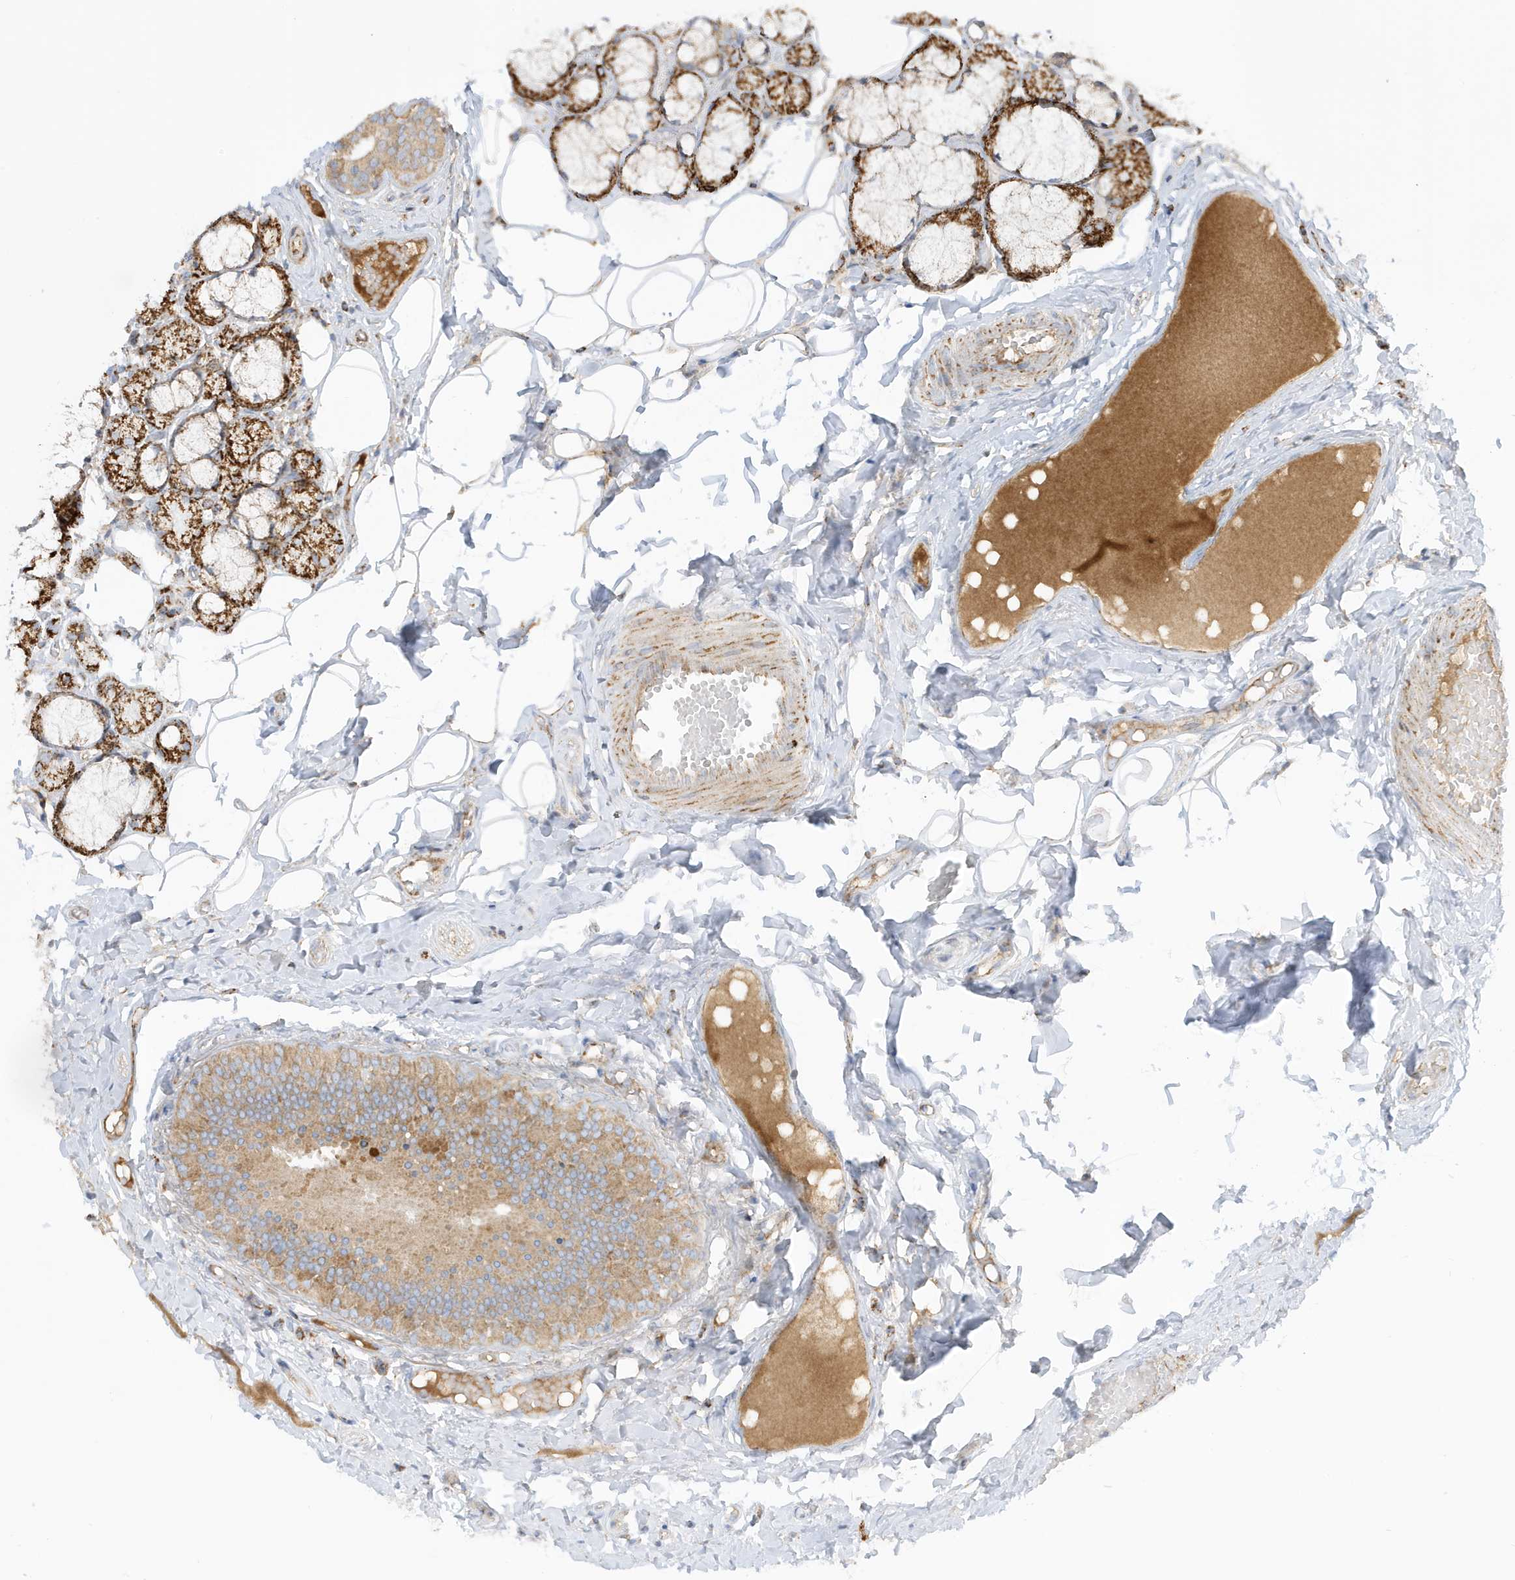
{"staining": {"intensity": "weak", "quantity": "25%-75%", "location": "cytoplasmic/membranous"}, "tissue": "oral mucosa", "cell_type": "Squamous epithelial cells", "image_type": "normal", "snomed": [{"axis": "morphology", "description": "Normal tissue, NOS"}, {"axis": "topography", "description": "Skeletal muscle"}, {"axis": "topography", "description": "Oral tissue"}, {"axis": "topography", "description": "Salivary gland"}, {"axis": "topography", "description": "Peripheral nerve tissue"}], "caption": "Weak cytoplasmic/membranous protein expression is seen in about 25%-75% of squamous epithelial cells in oral mucosa. The staining is performed using DAB brown chromogen to label protein expression. The nuclei are counter-stained blue using hematoxylin.", "gene": "IFT57", "patient": {"sex": "male", "age": 54}}